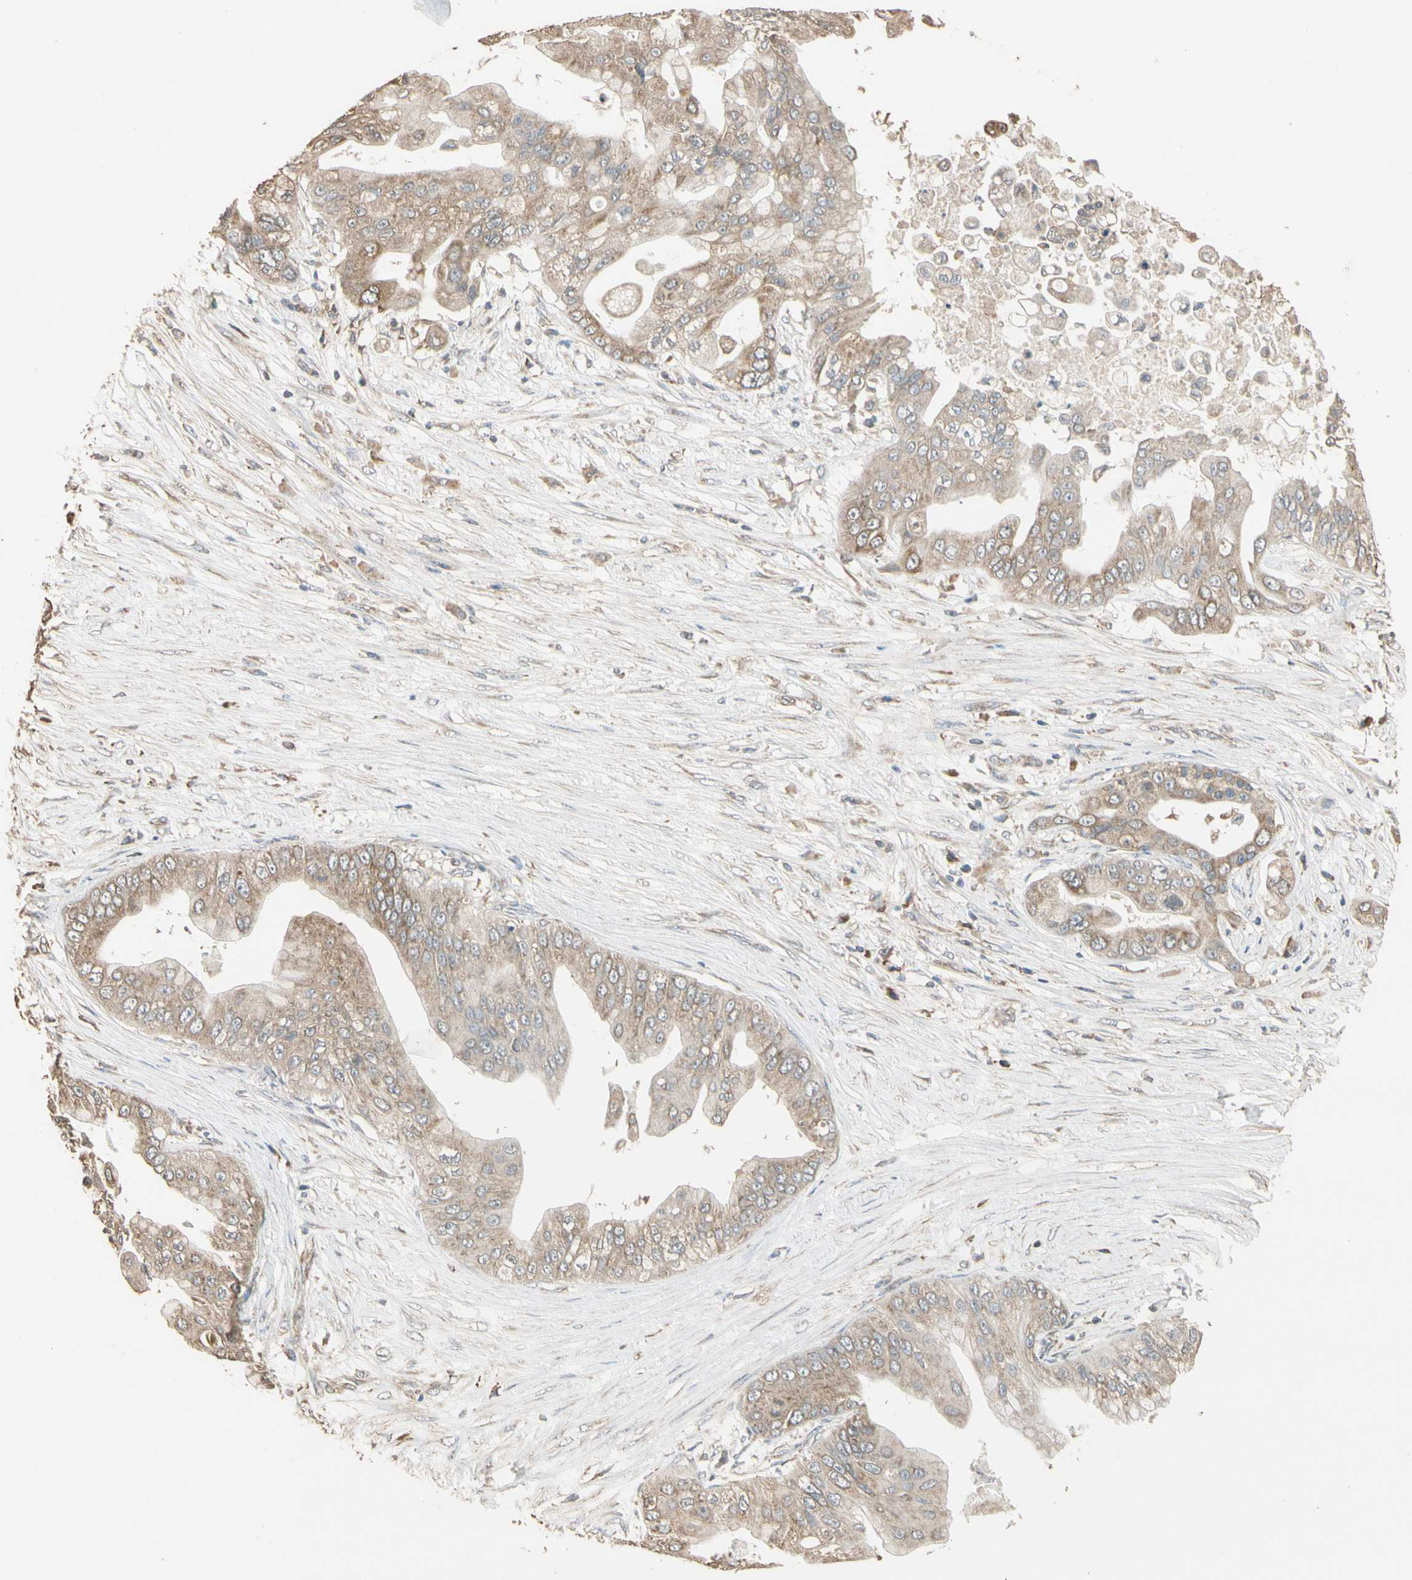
{"staining": {"intensity": "weak", "quantity": ">75%", "location": "cytoplasmic/membranous"}, "tissue": "pancreatic cancer", "cell_type": "Tumor cells", "image_type": "cancer", "snomed": [{"axis": "morphology", "description": "Adenocarcinoma, NOS"}, {"axis": "topography", "description": "Pancreas"}], "caption": "A photomicrograph of adenocarcinoma (pancreatic) stained for a protein exhibits weak cytoplasmic/membranous brown staining in tumor cells.", "gene": "STX18", "patient": {"sex": "female", "age": 75}}